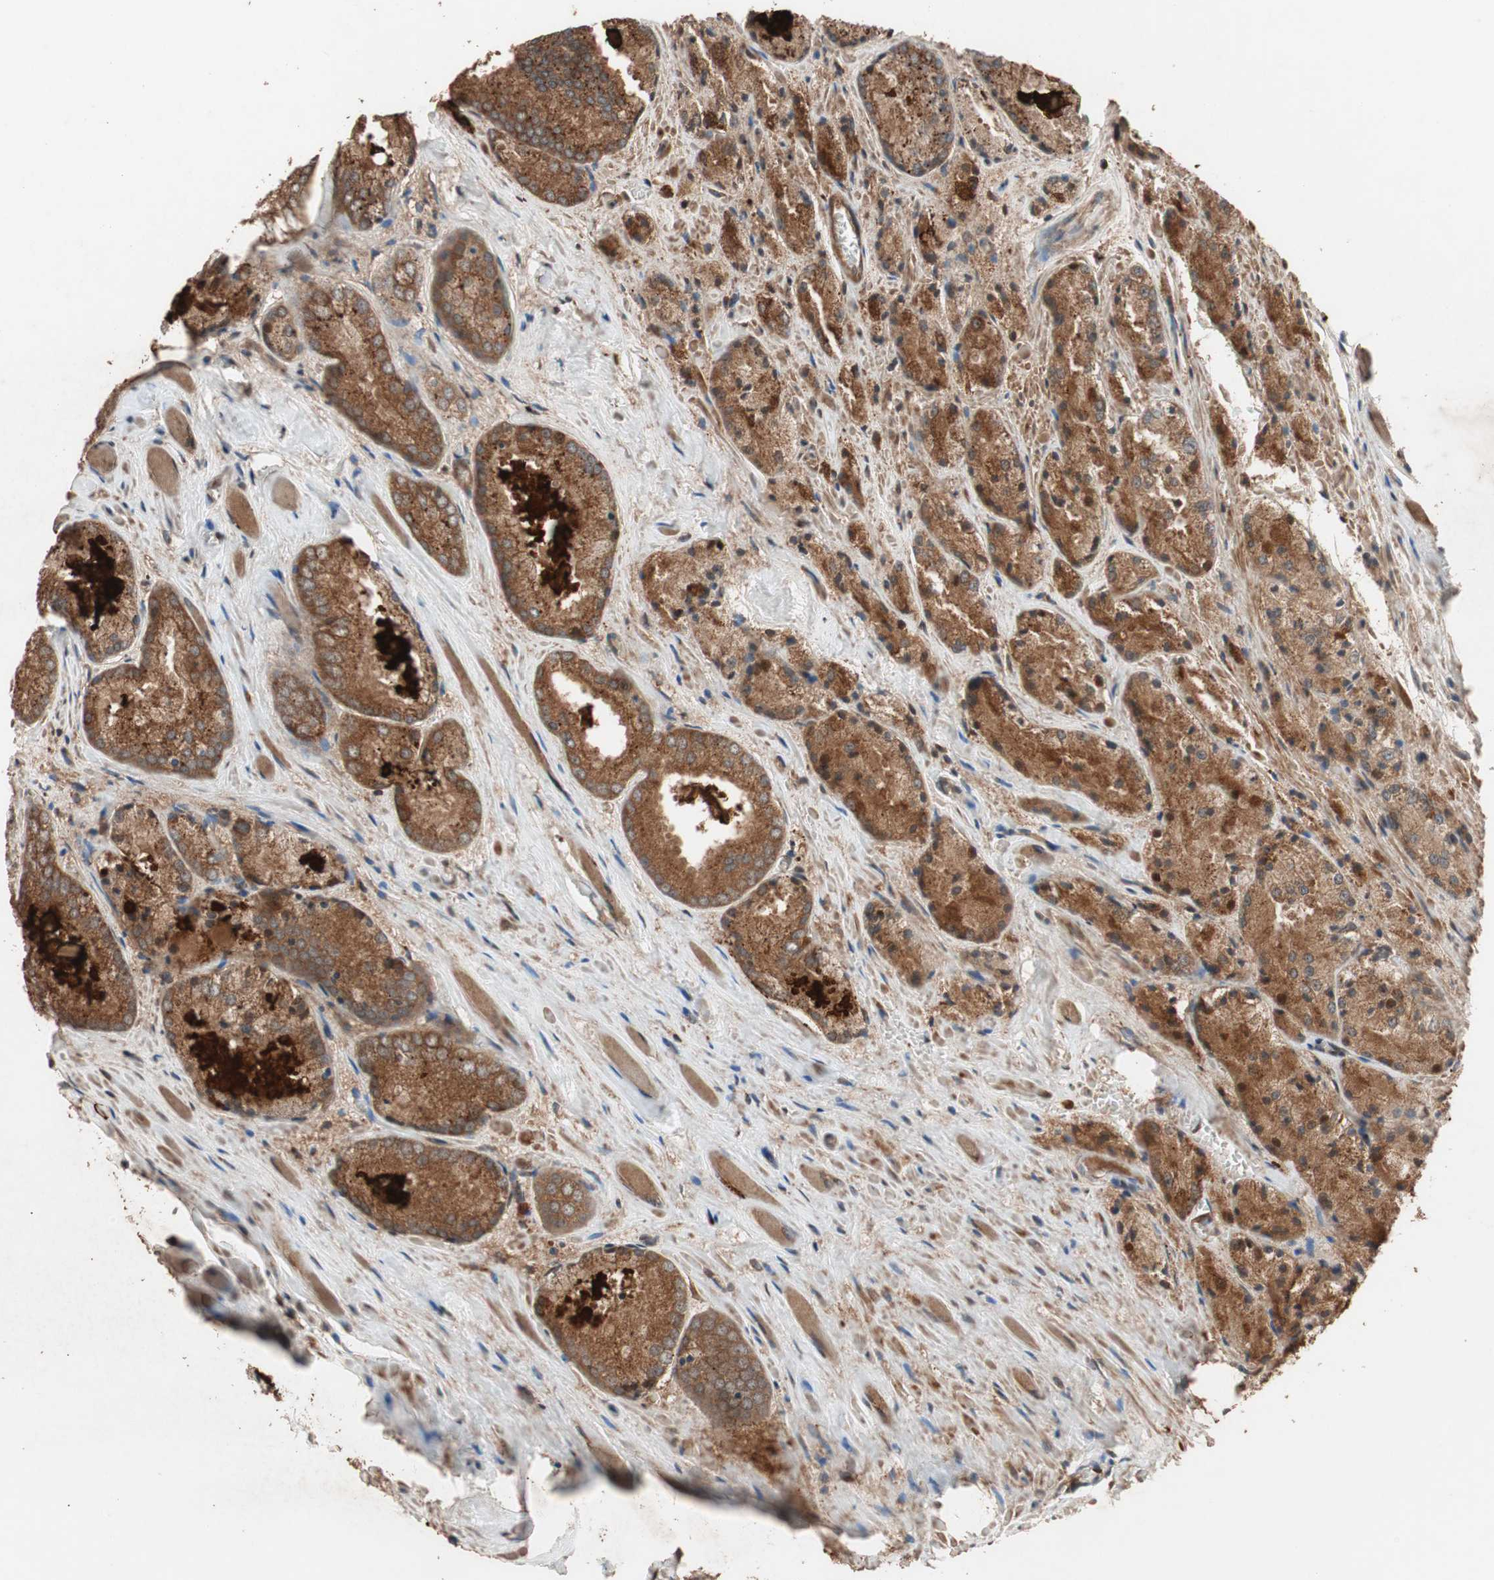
{"staining": {"intensity": "strong", "quantity": ">75%", "location": "cytoplasmic/membranous"}, "tissue": "prostate cancer", "cell_type": "Tumor cells", "image_type": "cancer", "snomed": [{"axis": "morphology", "description": "Adenocarcinoma, Low grade"}, {"axis": "topography", "description": "Prostate"}], "caption": "This is an image of immunohistochemistry (IHC) staining of low-grade adenocarcinoma (prostate), which shows strong staining in the cytoplasmic/membranous of tumor cells.", "gene": "RAB1A", "patient": {"sex": "male", "age": 64}}